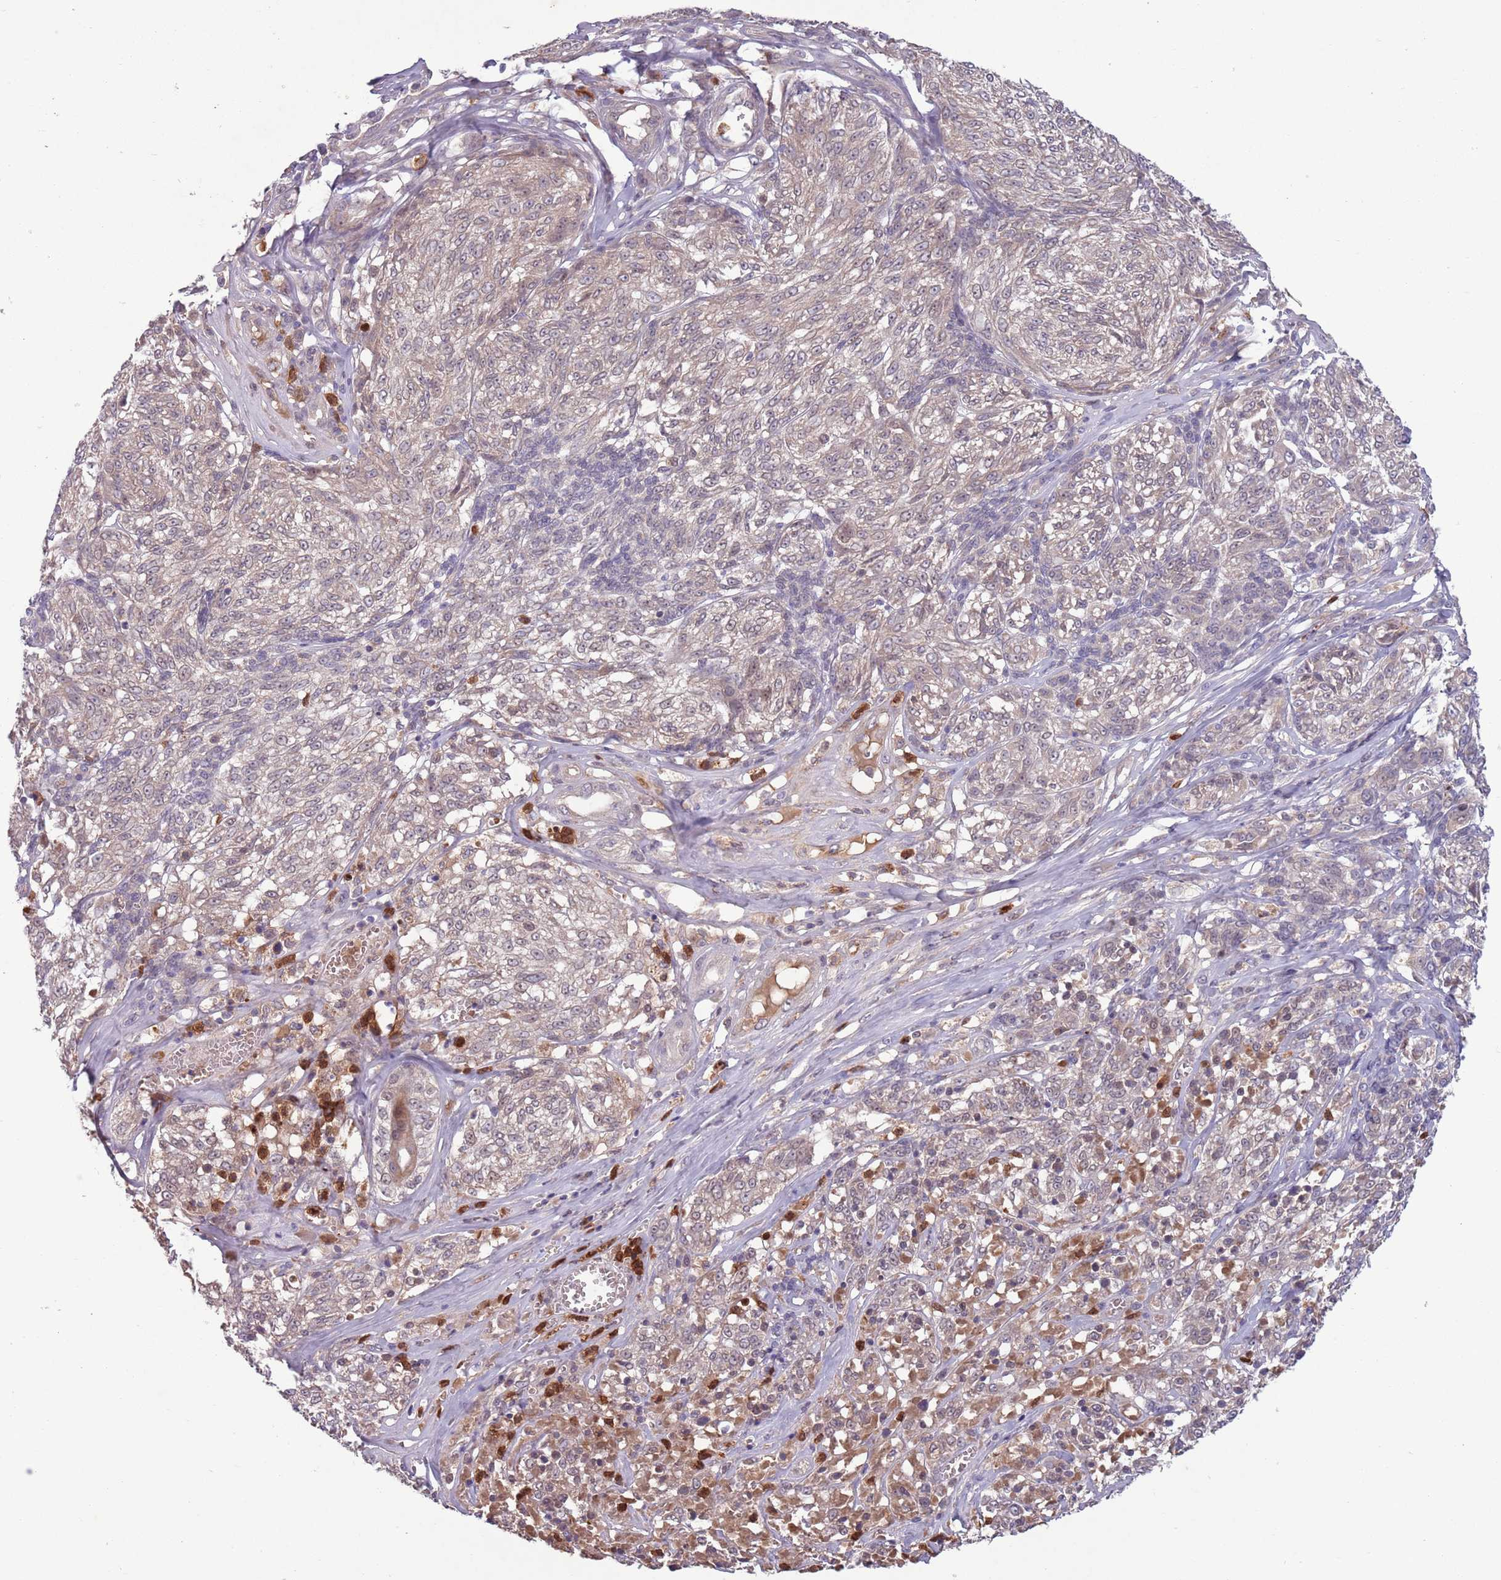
{"staining": {"intensity": "negative", "quantity": "none", "location": "none"}, "tissue": "melanoma", "cell_type": "Tumor cells", "image_type": "cancer", "snomed": [{"axis": "morphology", "description": "Malignant melanoma, NOS"}, {"axis": "topography", "description": "Skin"}], "caption": "Immunohistochemistry photomicrograph of neoplastic tissue: malignant melanoma stained with DAB reveals no significant protein expression in tumor cells. Nuclei are stained in blue.", "gene": "TYW1", "patient": {"sex": "female", "age": 63}}